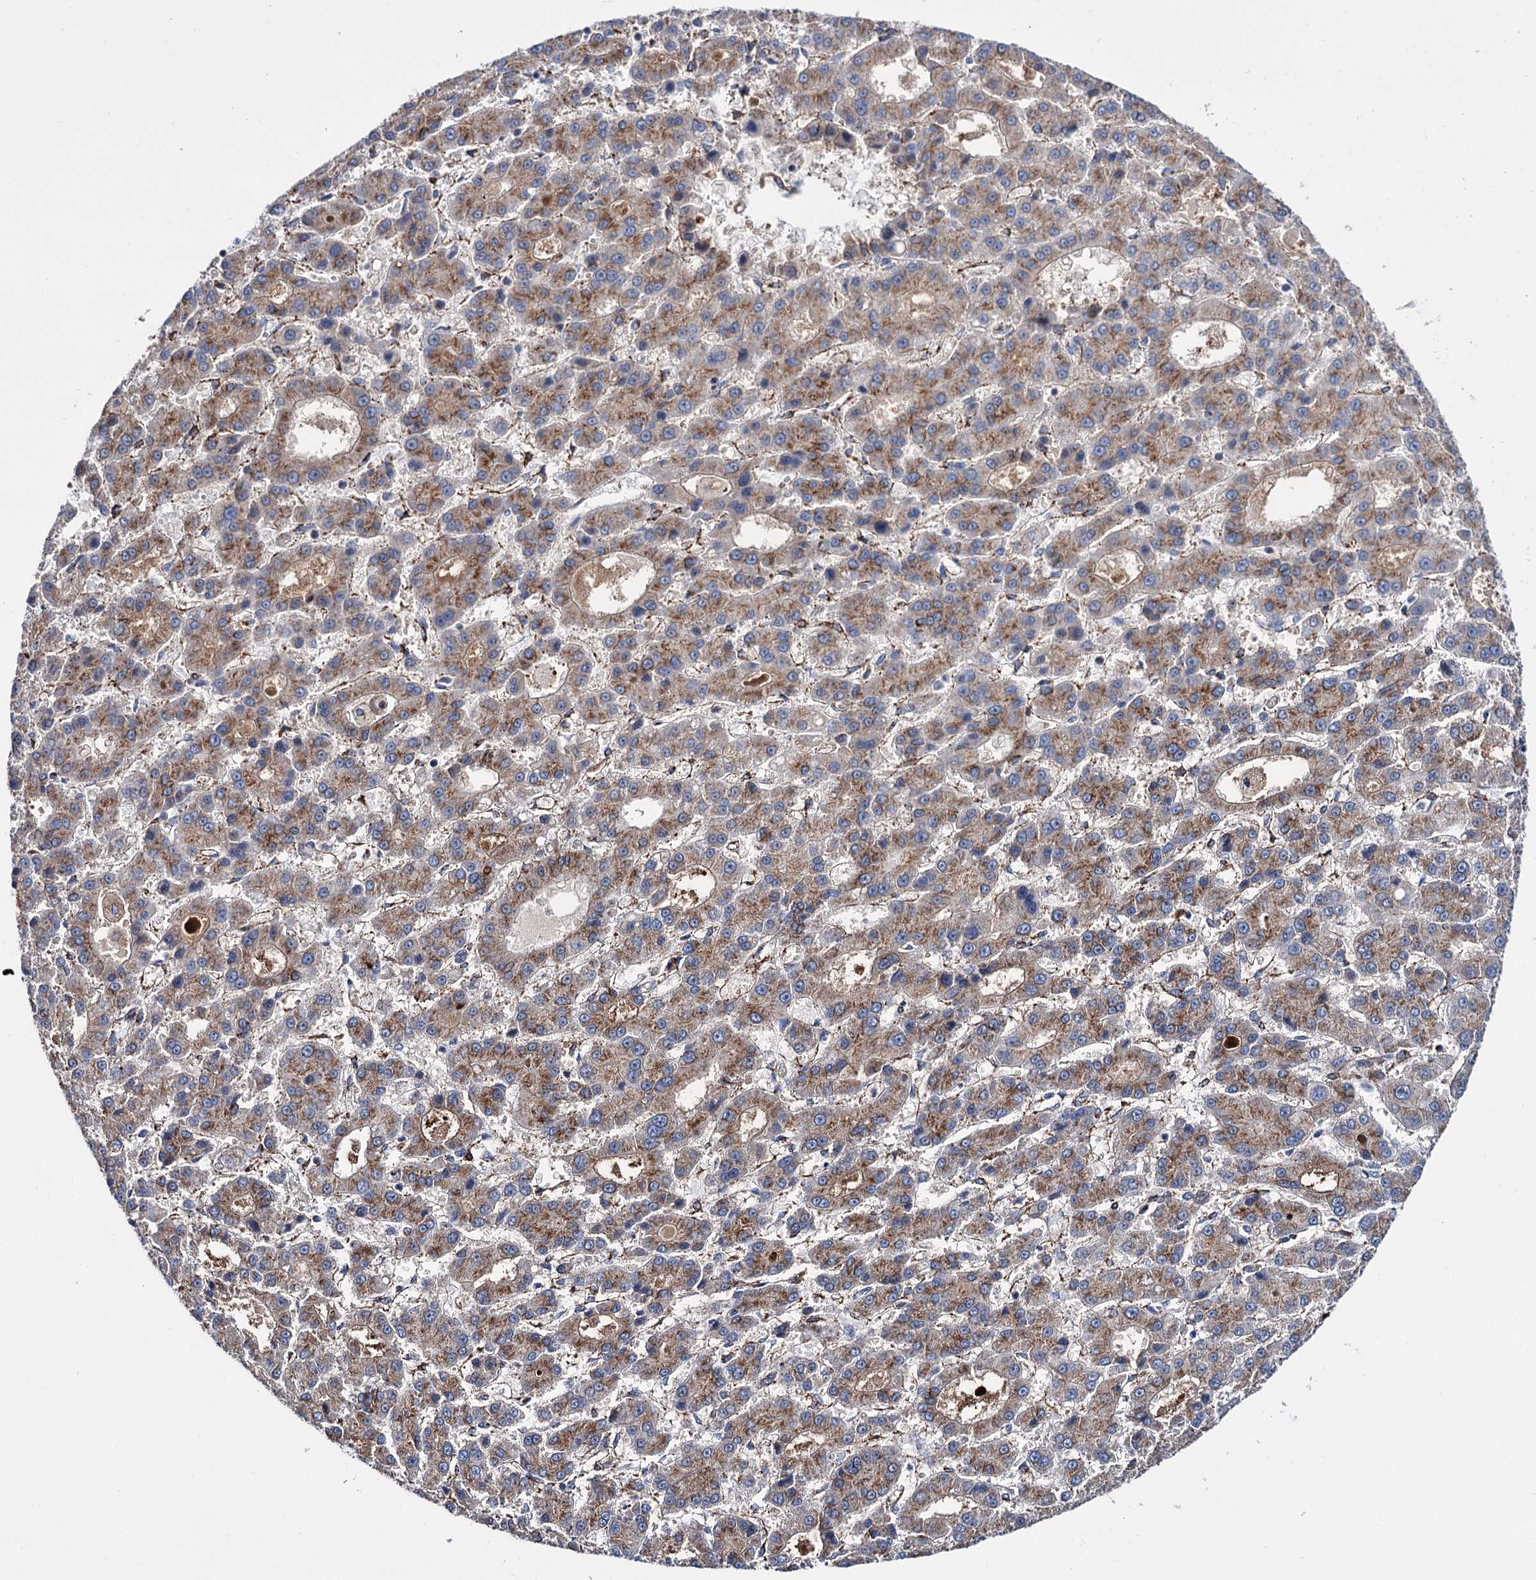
{"staining": {"intensity": "moderate", "quantity": ">75%", "location": "cytoplasmic/membranous"}, "tissue": "liver cancer", "cell_type": "Tumor cells", "image_type": "cancer", "snomed": [{"axis": "morphology", "description": "Carcinoma, Hepatocellular, NOS"}, {"axis": "topography", "description": "Liver"}], "caption": "There is medium levels of moderate cytoplasmic/membranous staining in tumor cells of liver hepatocellular carcinoma, as demonstrated by immunohistochemical staining (brown color).", "gene": "DEF6", "patient": {"sex": "male", "age": 70}}